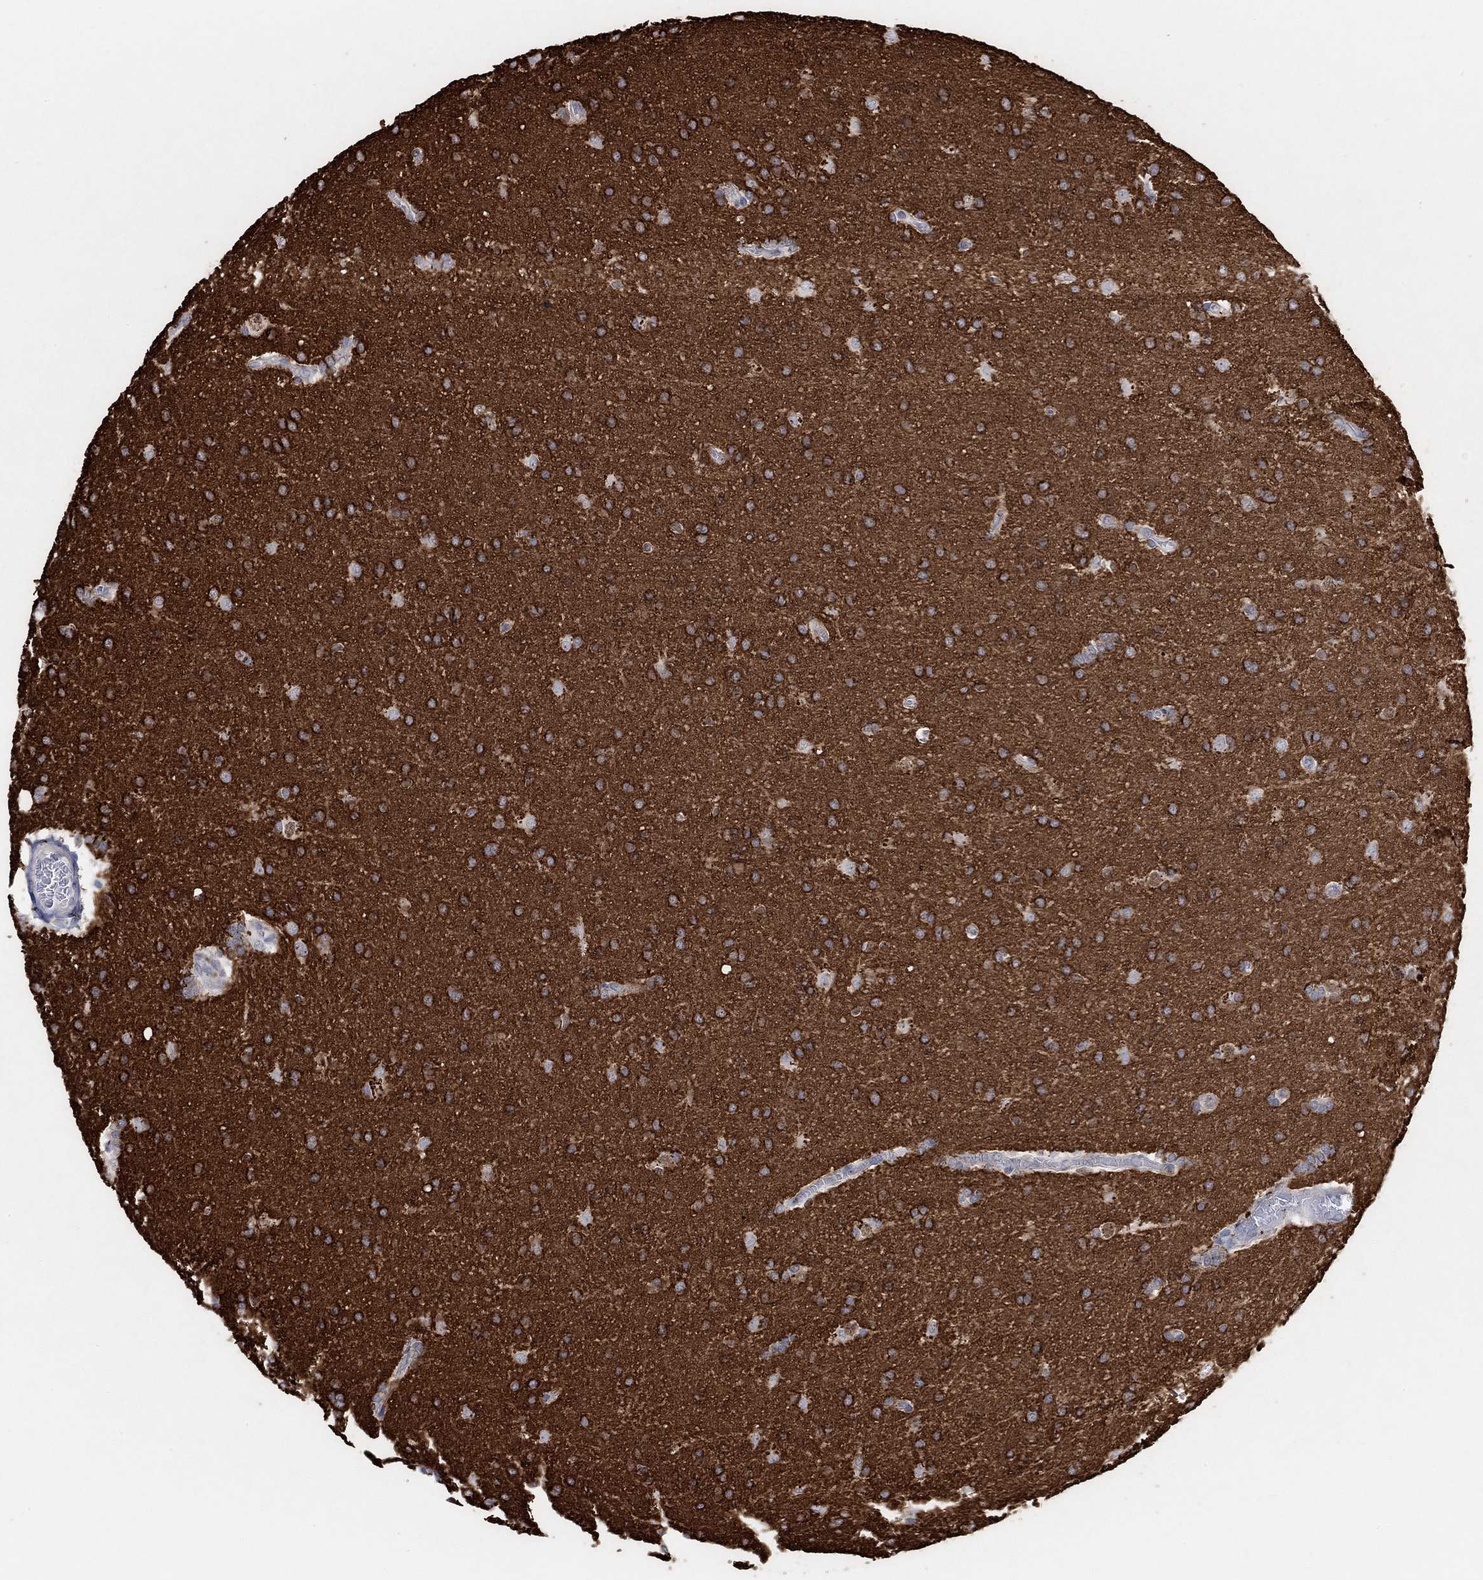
{"staining": {"intensity": "negative", "quantity": "none", "location": "none"}, "tissue": "glioma", "cell_type": "Tumor cells", "image_type": "cancer", "snomed": [{"axis": "morphology", "description": "Glioma, malignant, Low grade"}, {"axis": "topography", "description": "Brain"}], "caption": "Glioma was stained to show a protein in brown. There is no significant positivity in tumor cells.", "gene": "RIMS1", "patient": {"sex": "female", "age": 32}}